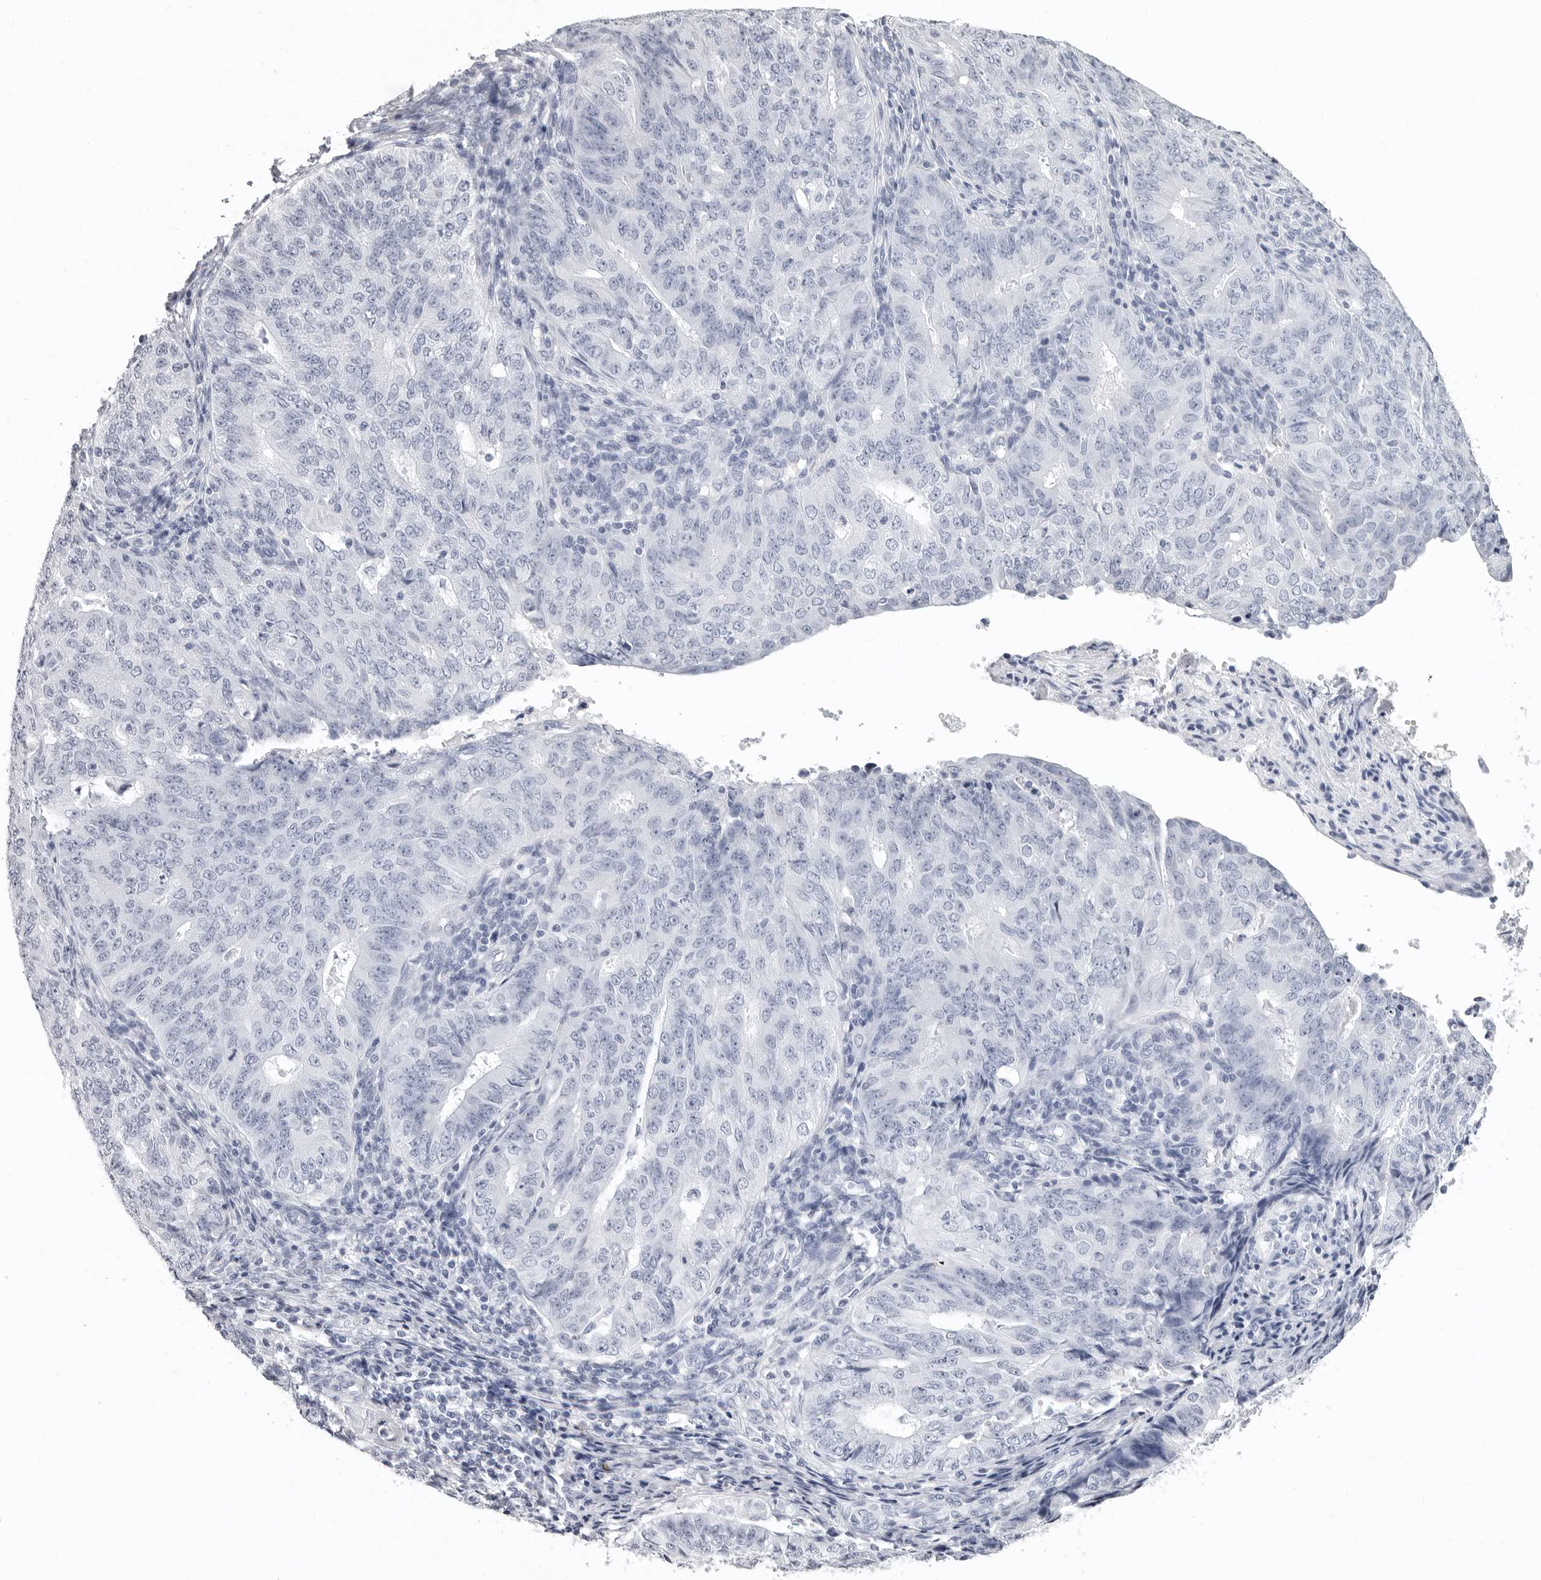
{"staining": {"intensity": "negative", "quantity": "none", "location": "none"}, "tissue": "endometrial cancer", "cell_type": "Tumor cells", "image_type": "cancer", "snomed": [{"axis": "morphology", "description": "Adenocarcinoma, NOS"}, {"axis": "topography", "description": "Endometrium"}], "caption": "Immunohistochemistry image of neoplastic tissue: endometrial cancer stained with DAB (3,3'-diaminobenzidine) shows no significant protein positivity in tumor cells.", "gene": "LGALS4", "patient": {"sex": "female", "age": 32}}